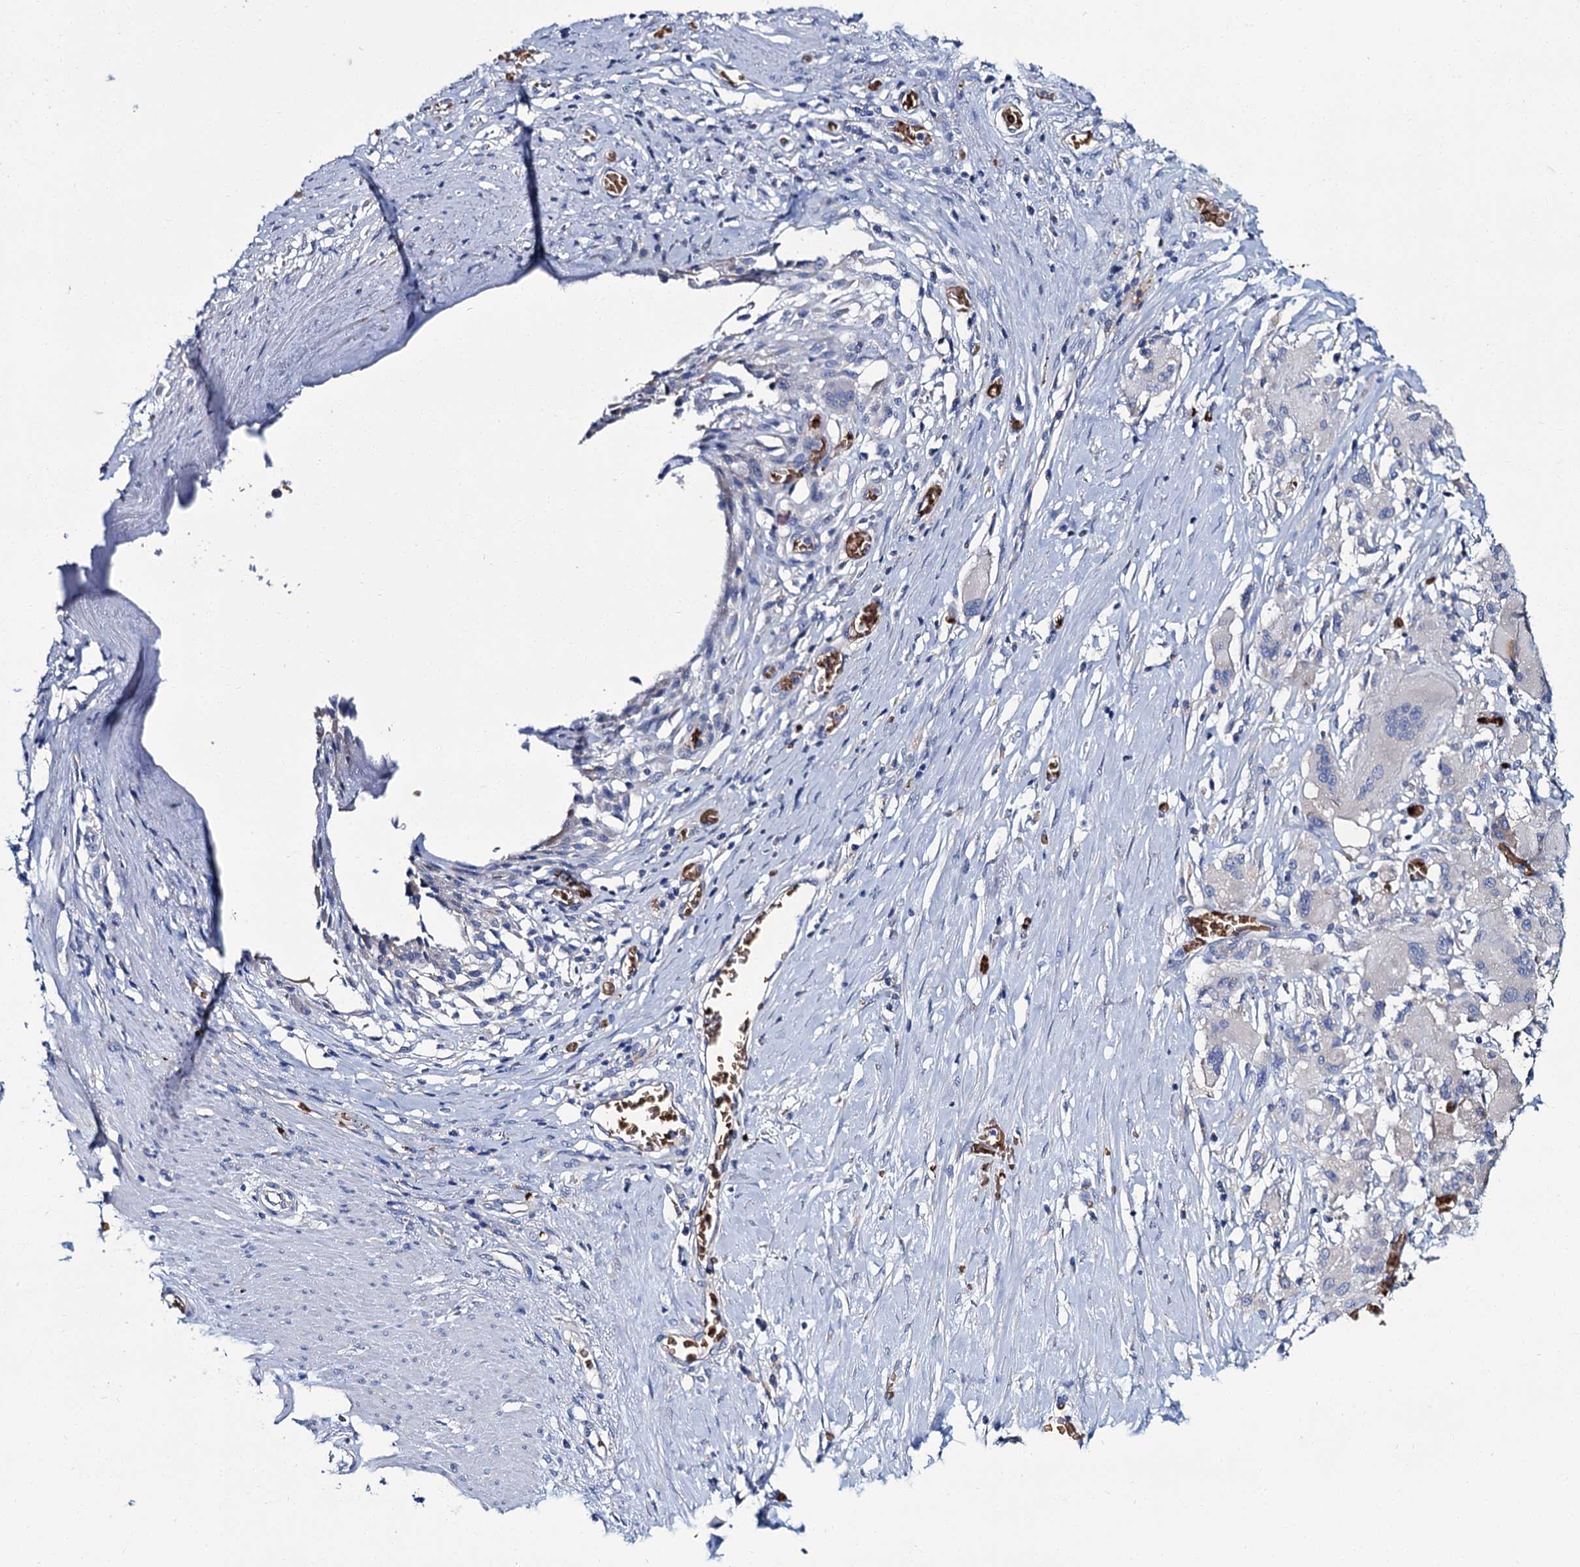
{"staining": {"intensity": "negative", "quantity": "none", "location": "none"}, "tissue": "stomach cancer", "cell_type": "Tumor cells", "image_type": "cancer", "snomed": [{"axis": "morphology", "description": "Adenocarcinoma, NOS"}, {"axis": "morphology", "description": "Adenocarcinoma, High grade"}, {"axis": "topography", "description": "Stomach, upper"}, {"axis": "topography", "description": "Stomach, lower"}], "caption": "The photomicrograph shows no staining of tumor cells in adenocarcinoma (stomach).", "gene": "ATG2A", "patient": {"sex": "female", "age": 65}}